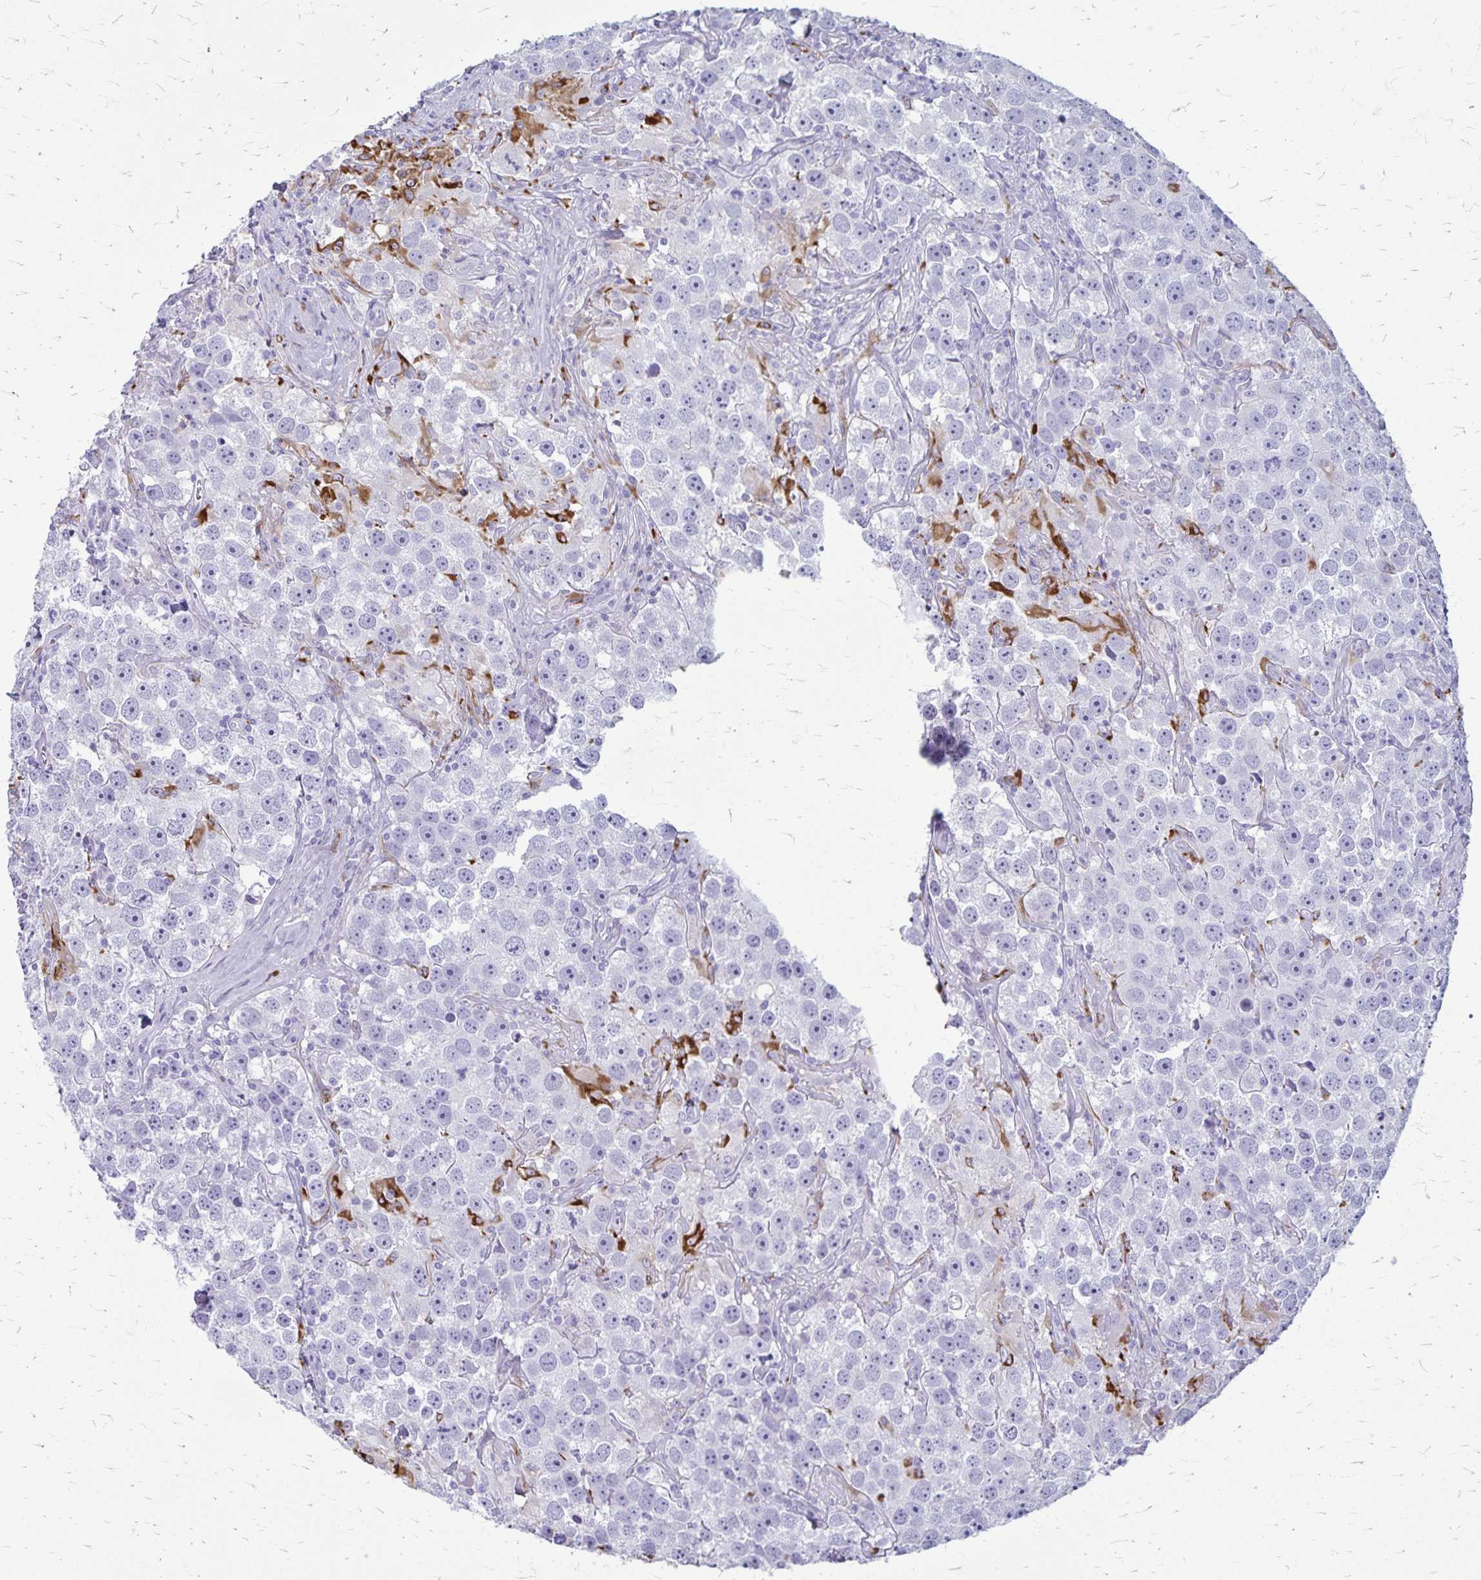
{"staining": {"intensity": "negative", "quantity": "none", "location": "none"}, "tissue": "testis cancer", "cell_type": "Tumor cells", "image_type": "cancer", "snomed": [{"axis": "morphology", "description": "Seminoma, NOS"}, {"axis": "topography", "description": "Testis"}], "caption": "Testis seminoma was stained to show a protein in brown. There is no significant positivity in tumor cells. The staining is performed using DAB (3,3'-diaminobenzidine) brown chromogen with nuclei counter-stained in using hematoxylin.", "gene": "RTN1", "patient": {"sex": "male", "age": 49}}